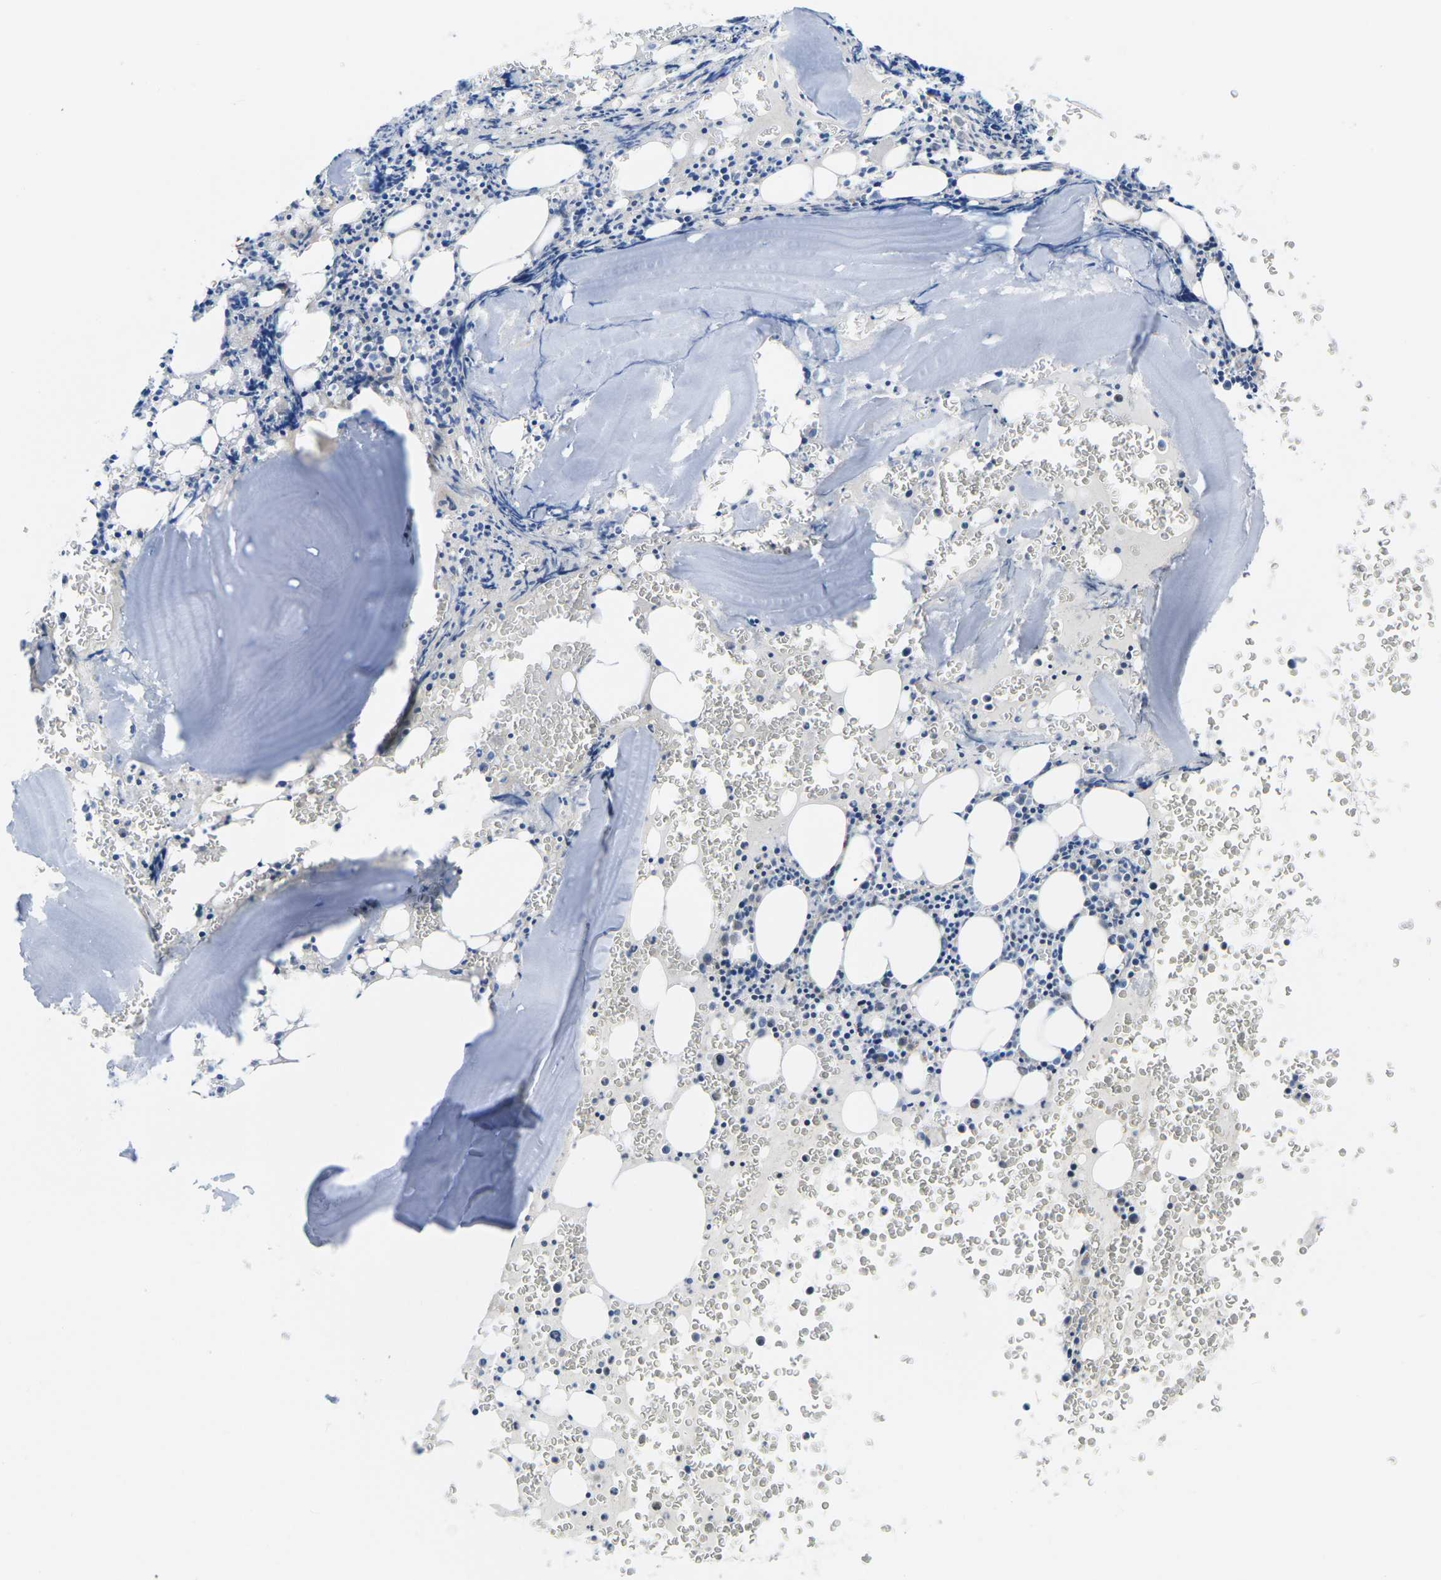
{"staining": {"intensity": "moderate", "quantity": "<25%", "location": "cytoplasmic/membranous"}, "tissue": "bone marrow", "cell_type": "Hematopoietic cells", "image_type": "normal", "snomed": [{"axis": "morphology", "description": "Normal tissue, NOS"}, {"axis": "morphology", "description": "Inflammation, NOS"}, {"axis": "topography", "description": "Bone marrow"}], "caption": "Immunohistochemical staining of benign human bone marrow reveals low levels of moderate cytoplasmic/membranous positivity in approximately <25% of hematopoietic cells.", "gene": "DLG1", "patient": {"sex": "male", "age": 37}}